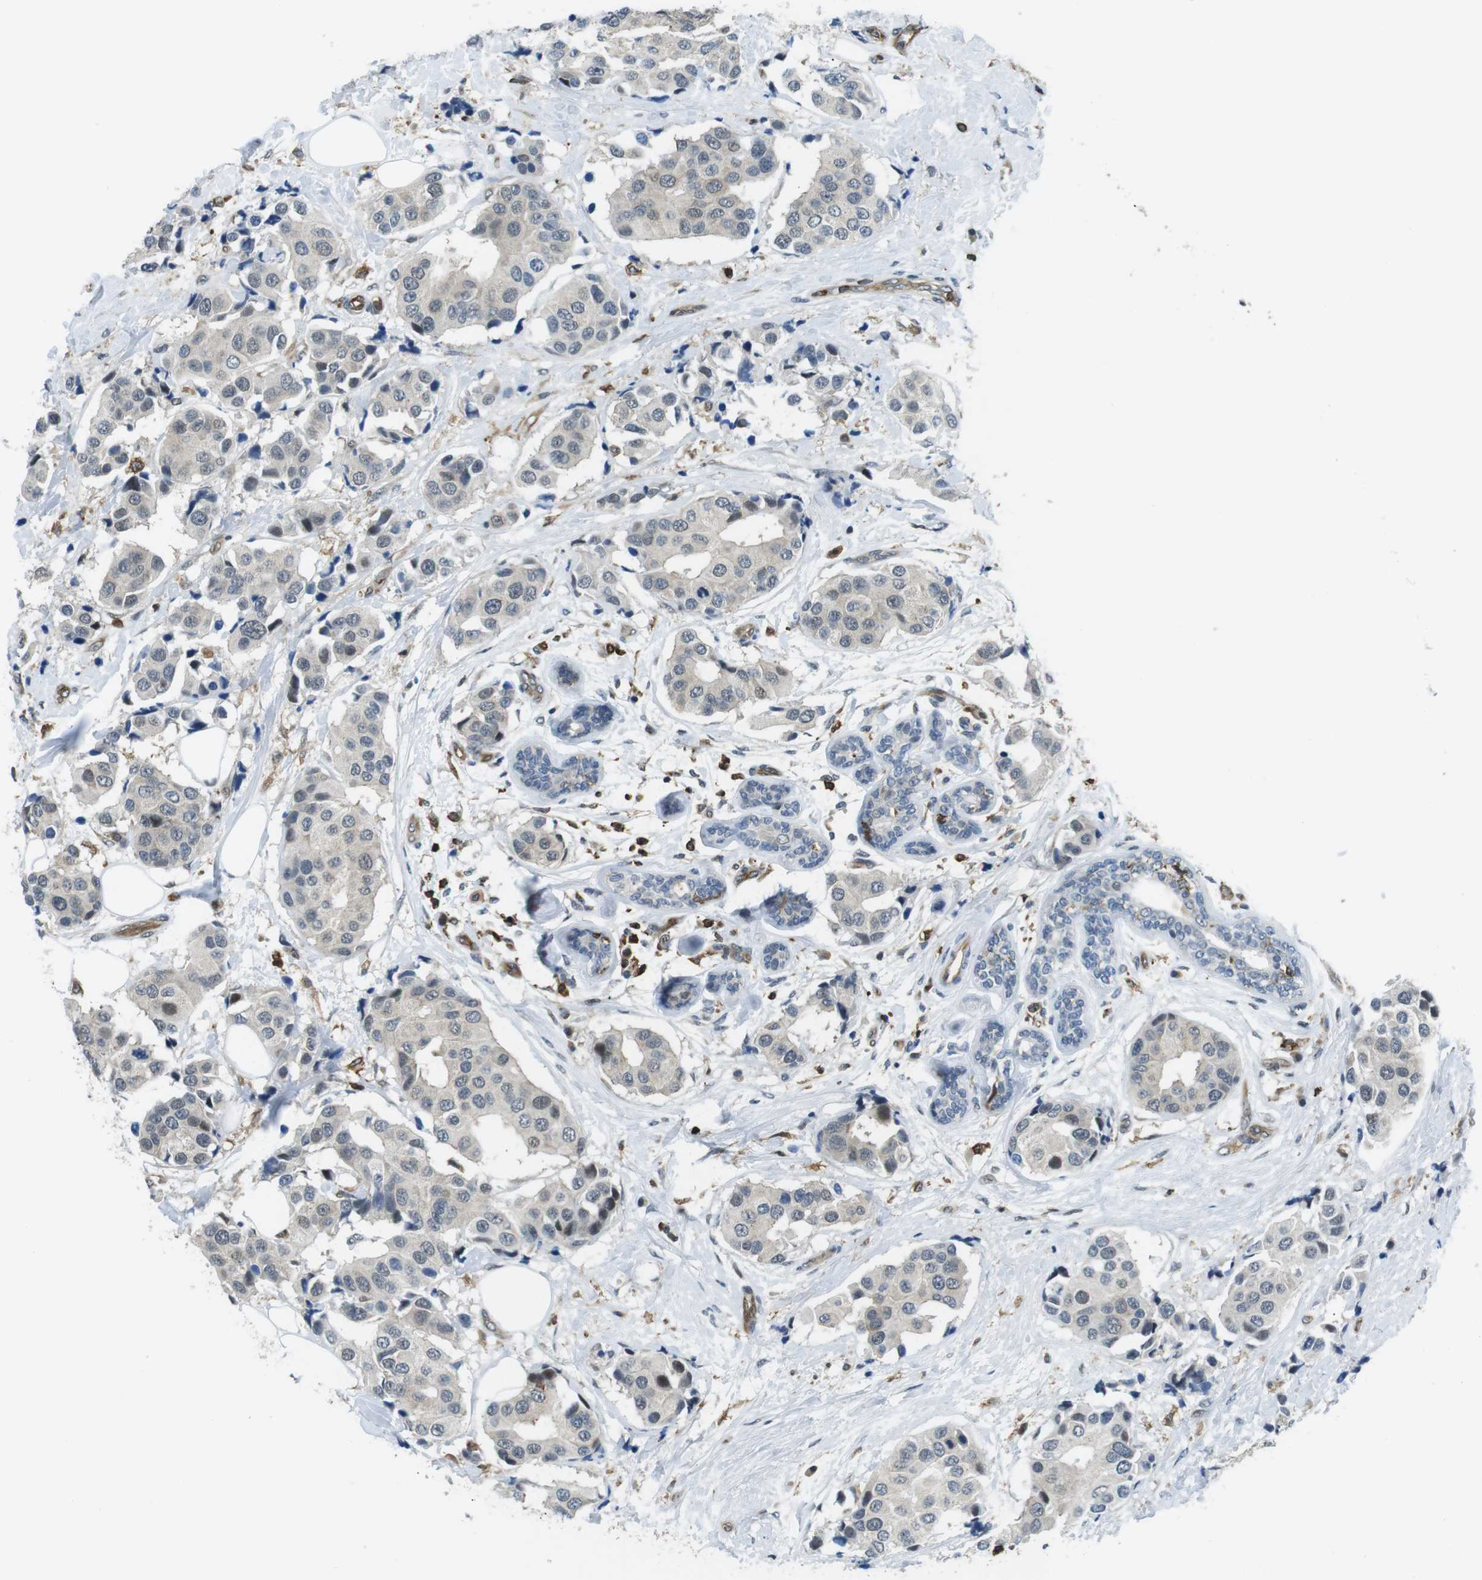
{"staining": {"intensity": "weak", "quantity": "25%-75%", "location": "cytoplasmic/membranous,nuclear"}, "tissue": "breast cancer", "cell_type": "Tumor cells", "image_type": "cancer", "snomed": [{"axis": "morphology", "description": "Normal tissue, NOS"}, {"axis": "morphology", "description": "Duct carcinoma"}, {"axis": "topography", "description": "Breast"}], "caption": "Immunohistochemistry (IHC) staining of breast intraductal carcinoma, which shows low levels of weak cytoplasmic/membranous and nuclear expression in about 25%-75% of tumor cells indicating weak cytoplasmic/membranous and nuclear protein expression. The staining was performed using DAB (brown) for protein detection and nuclei were counterstained in hematoxylin (blue).", "gene": "STK10", "patient": {"sex": "female", "age": 39}}